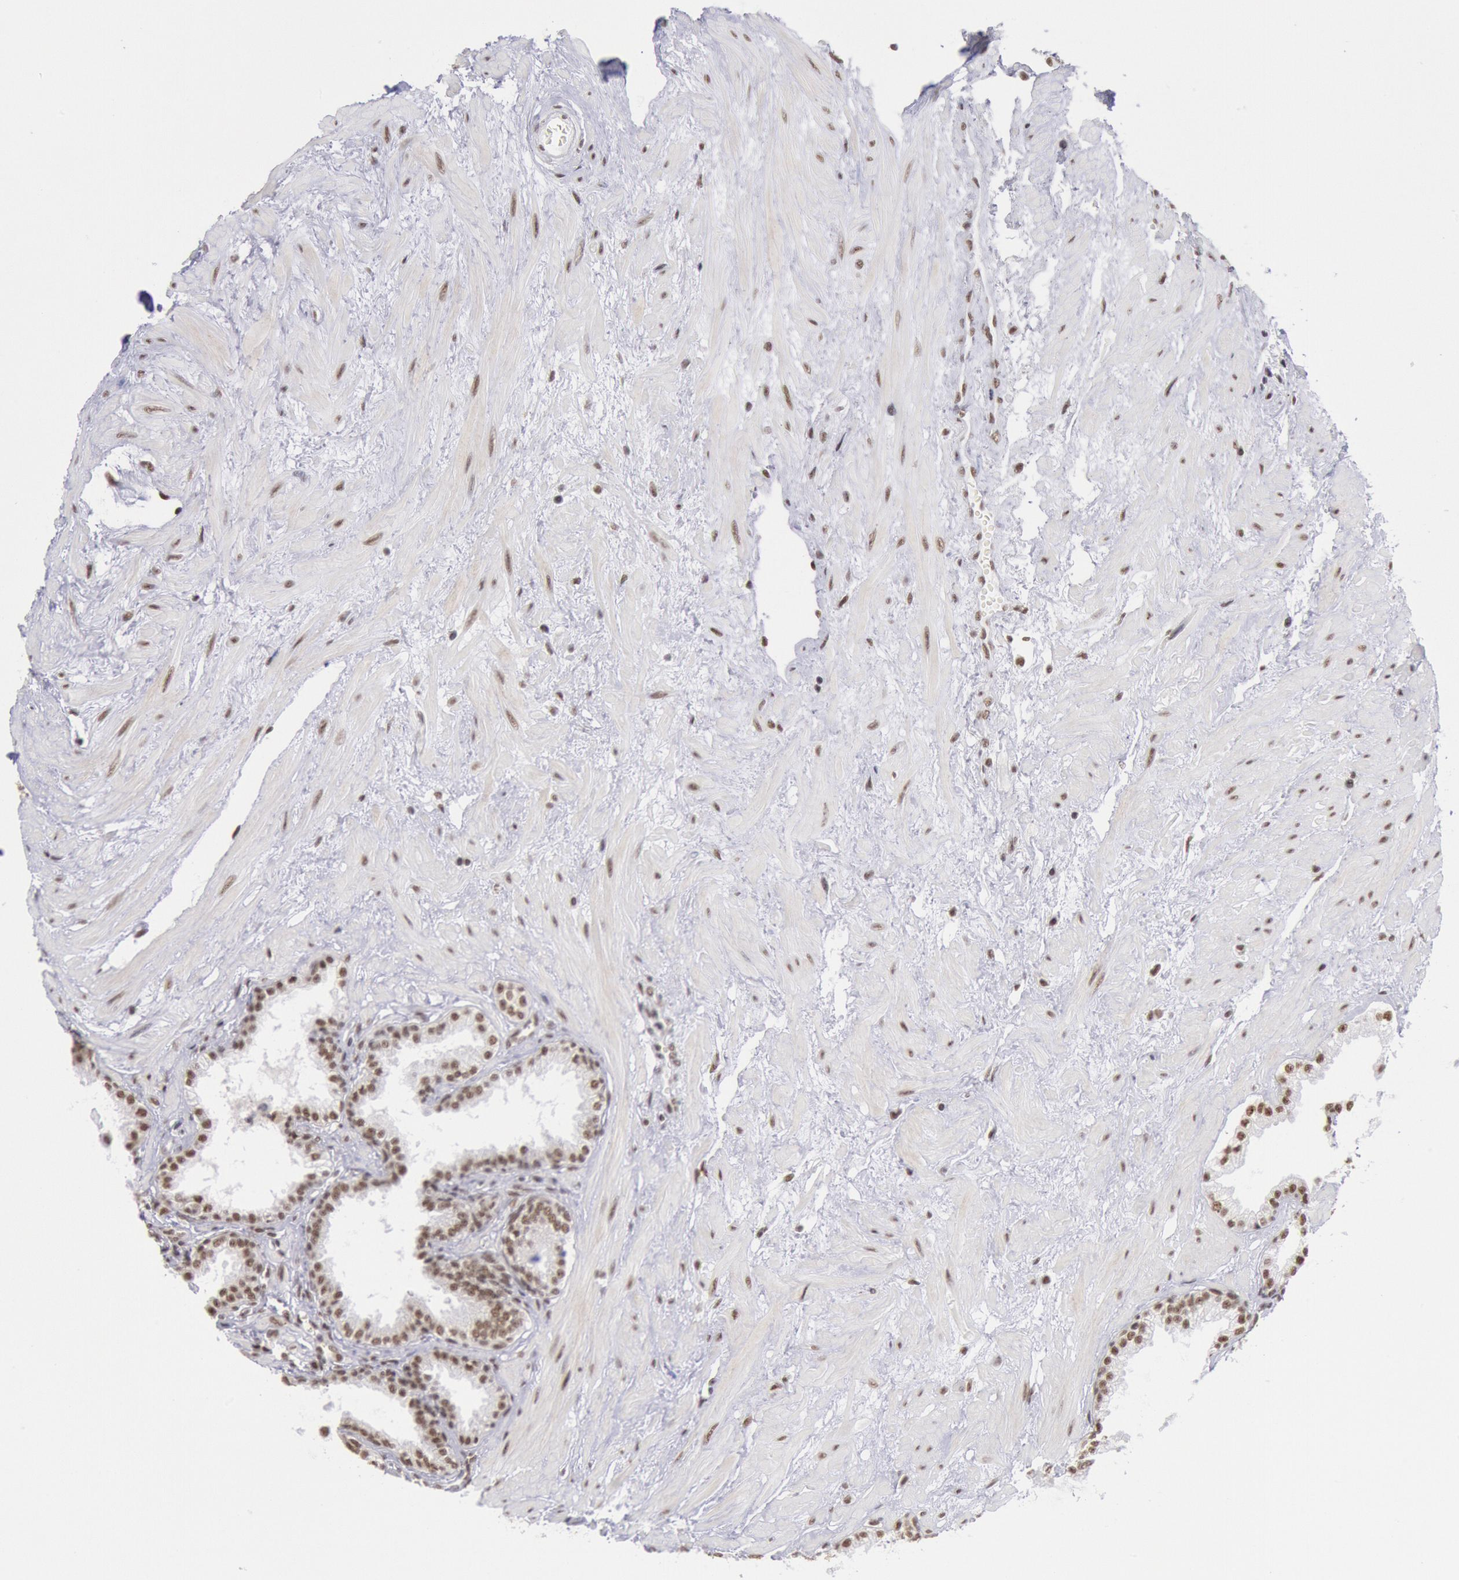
{"staining": {"intensity": "strong", "quantity": ">75%", "location": "nuclear"}, "tissue": "prostate", "cell_type": "Glandular cells", "image_type": "normal", "snomed": [{"axis": "morphology", "description": "Normal tissue, NOS"}, {"axis": "topography", "description": "Prostate"}], "caption": "Prostate stained for a protein displays strong nuclear positivity in glandular cells. The staining is performed using DAB brown chromogen to label protein expression. The nuclei are counter-stained blue using hematoxylin.", "gene": "SNRPD3", "patient": {"sex": "male", "age": 64}}